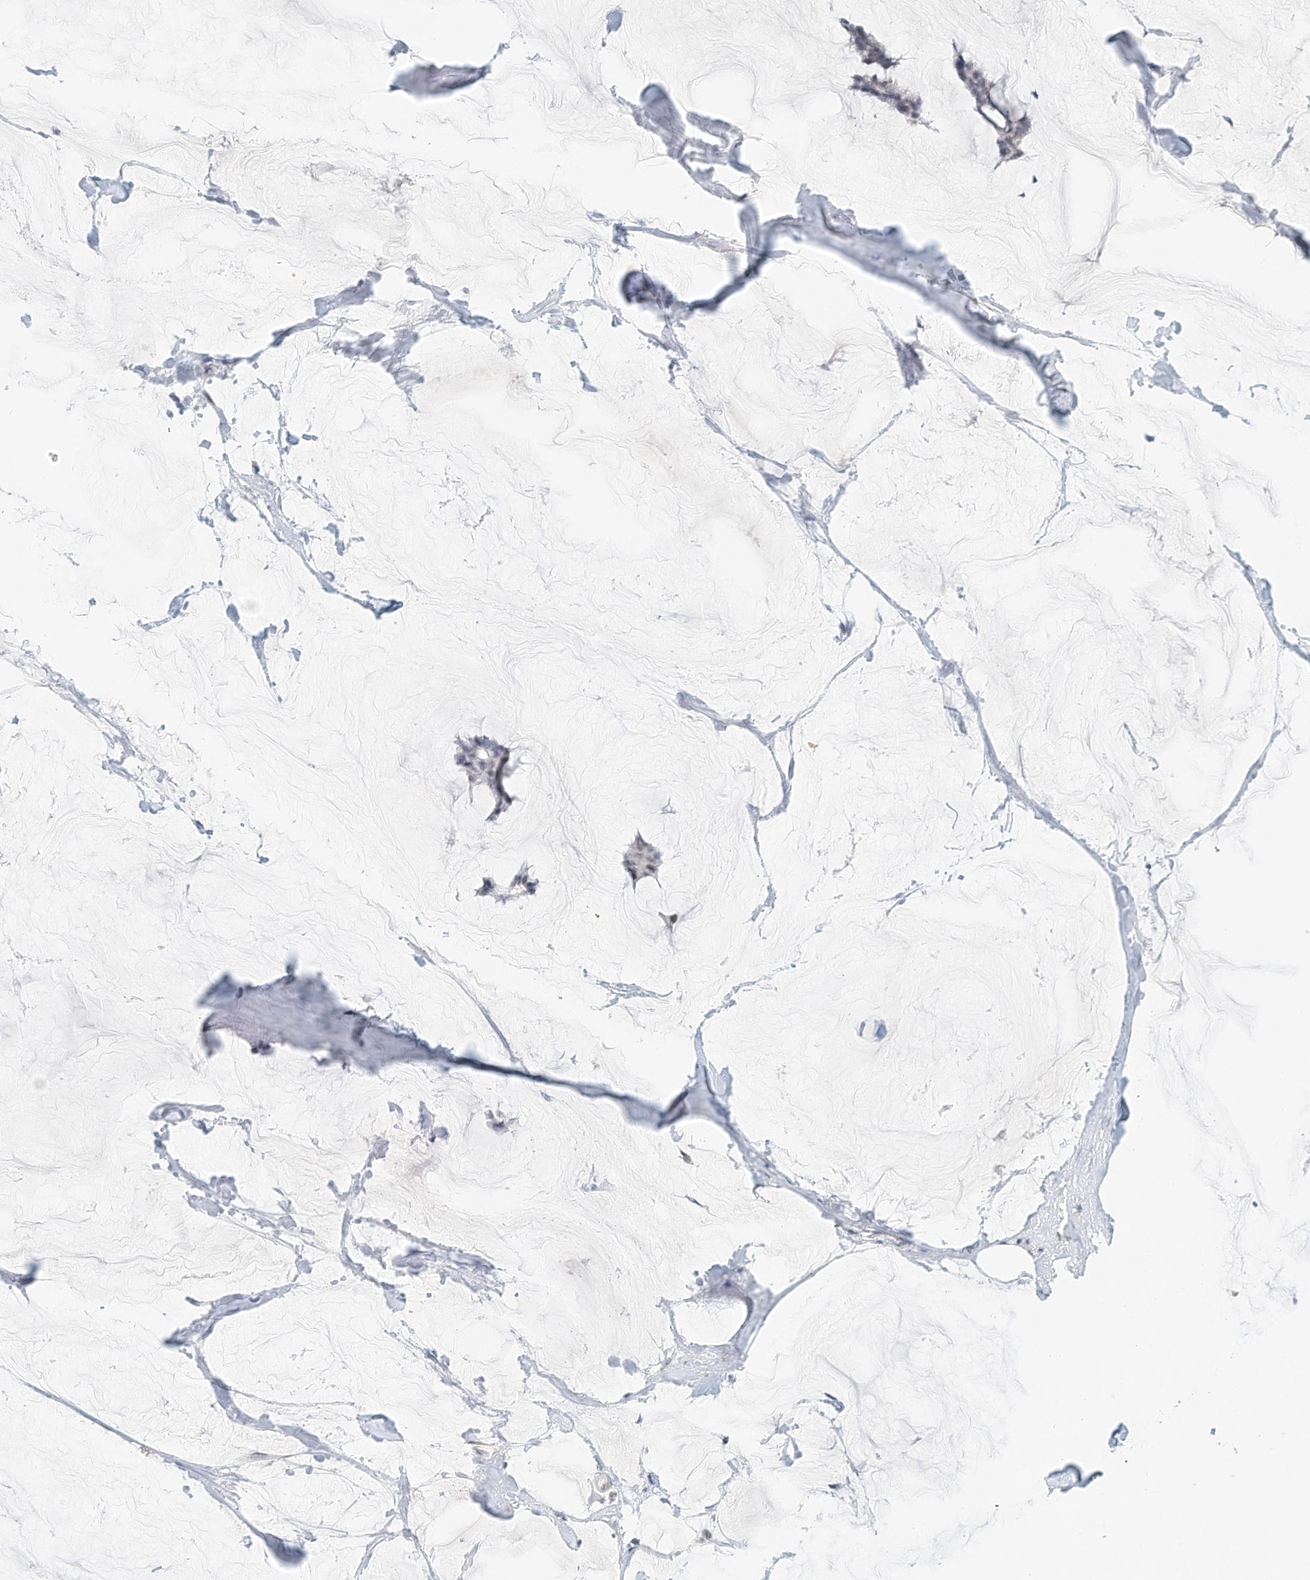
{"staining": {"intensity": "negative", "quantity": "none", "location": "none"}, "tissue": "breast cancer", "cell_type": "Tumor cells", "image_type": "cancer", "snomed": [{"axis": "morphology", "description": "Duct carcinoma"}, {"axis": "topography", "description": "Breast"}], "caption": "Immunohistochemical staining of invasive ductal carcinoma (breast) demonstrates no significant staining in tumor cells.", "gene": "ARHGAP28", "patient": {"sex": "female", "age": 93}}